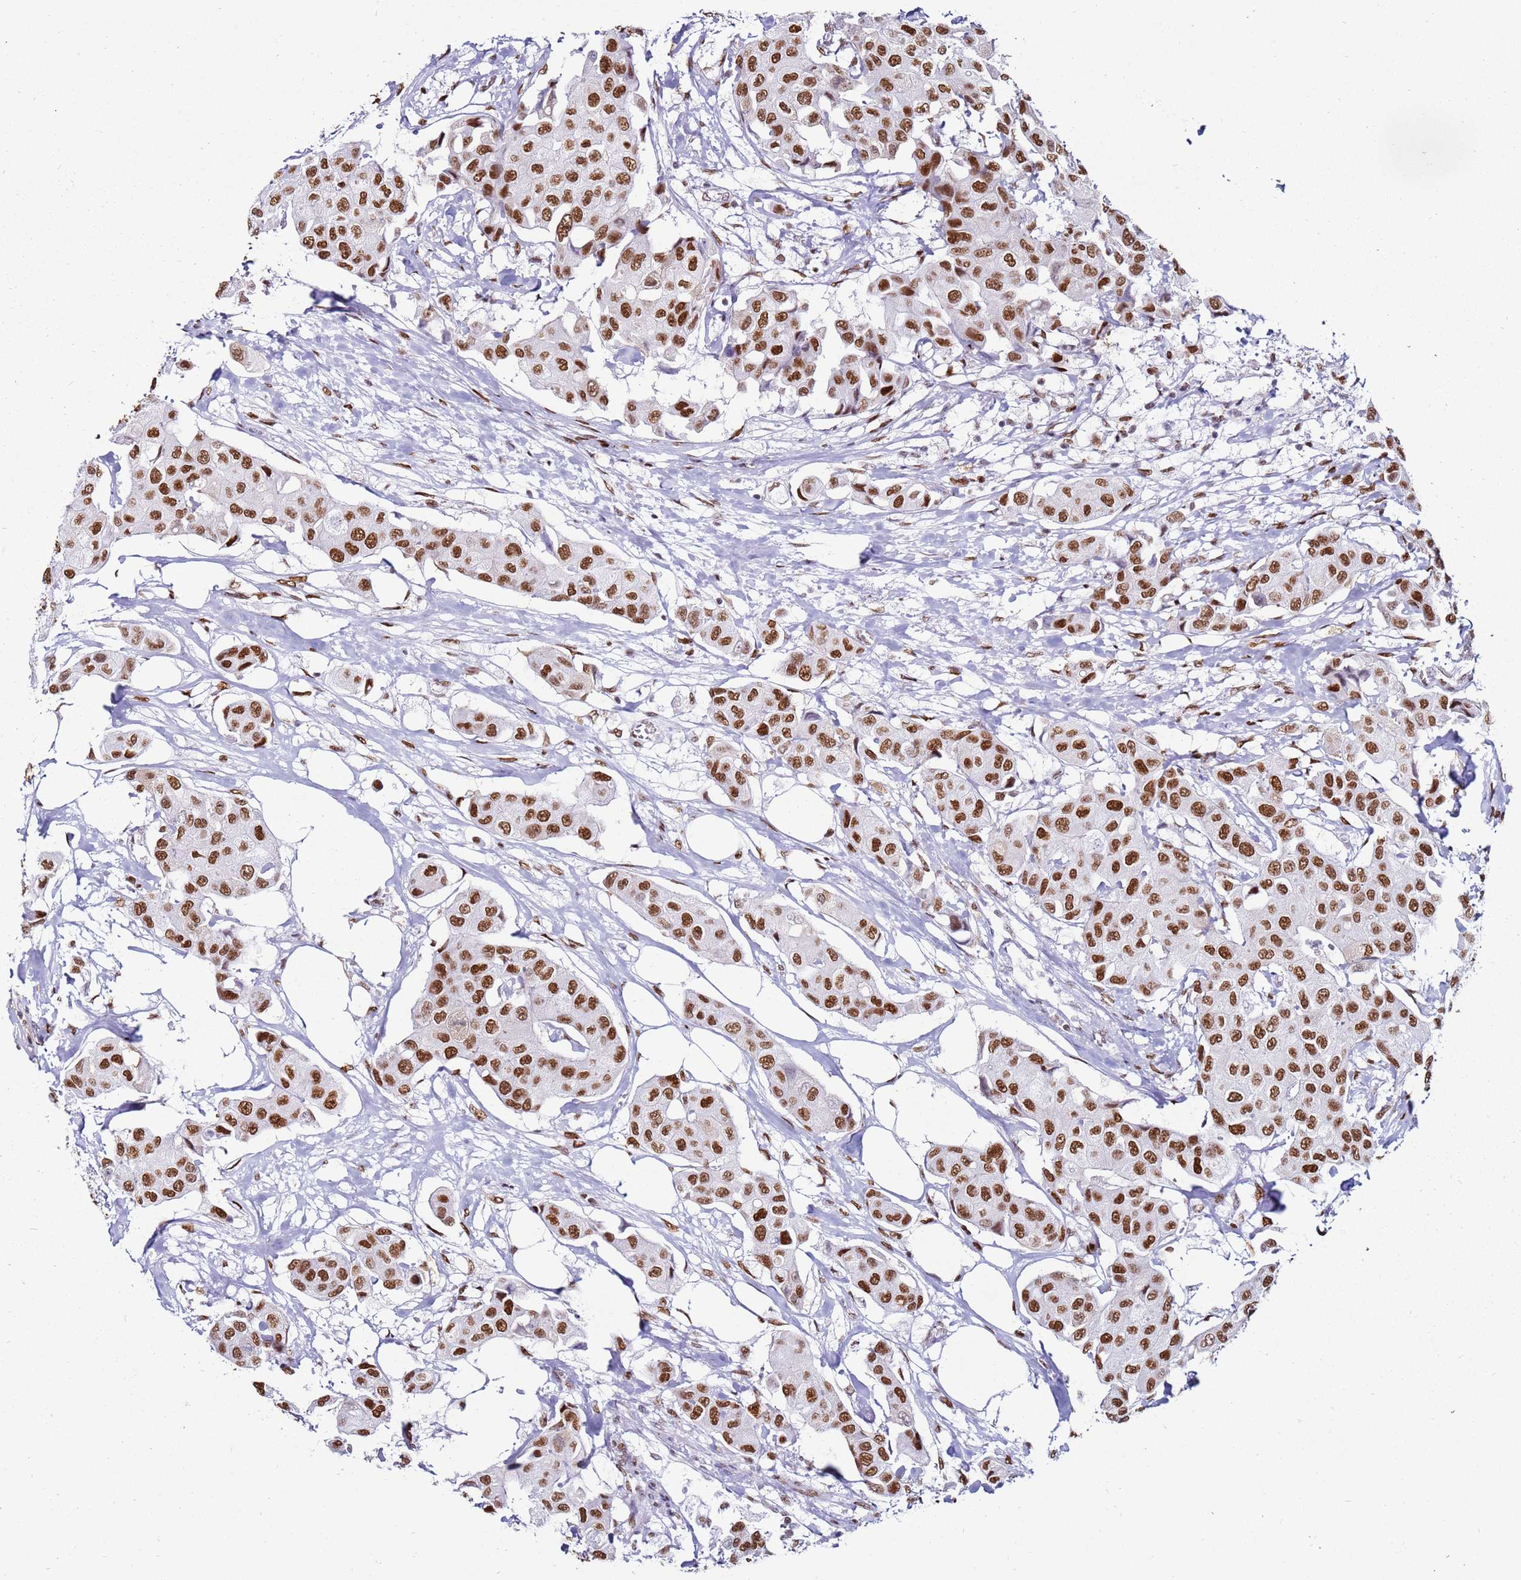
{"staining": {"intensity": "strong", "quantity": ">75%", "location": "nuclear"}, "tissue": "breast cancer", "cell_type": "Tumor cells", "image_type": "cancer", "snomed": [{"axis": "morphology", "description": "Duct carcinoma"}, {"axis": "topography", "description": "Breast"}, {"axis": "topography", "description": "Lymph node"}], "caption": "Protein staining reveals strong nuclear staining in approximately >75% of tumor cells in breast cancer.", "gene": "KPNA4", "patient": {"sex": "female", "age": 80}}